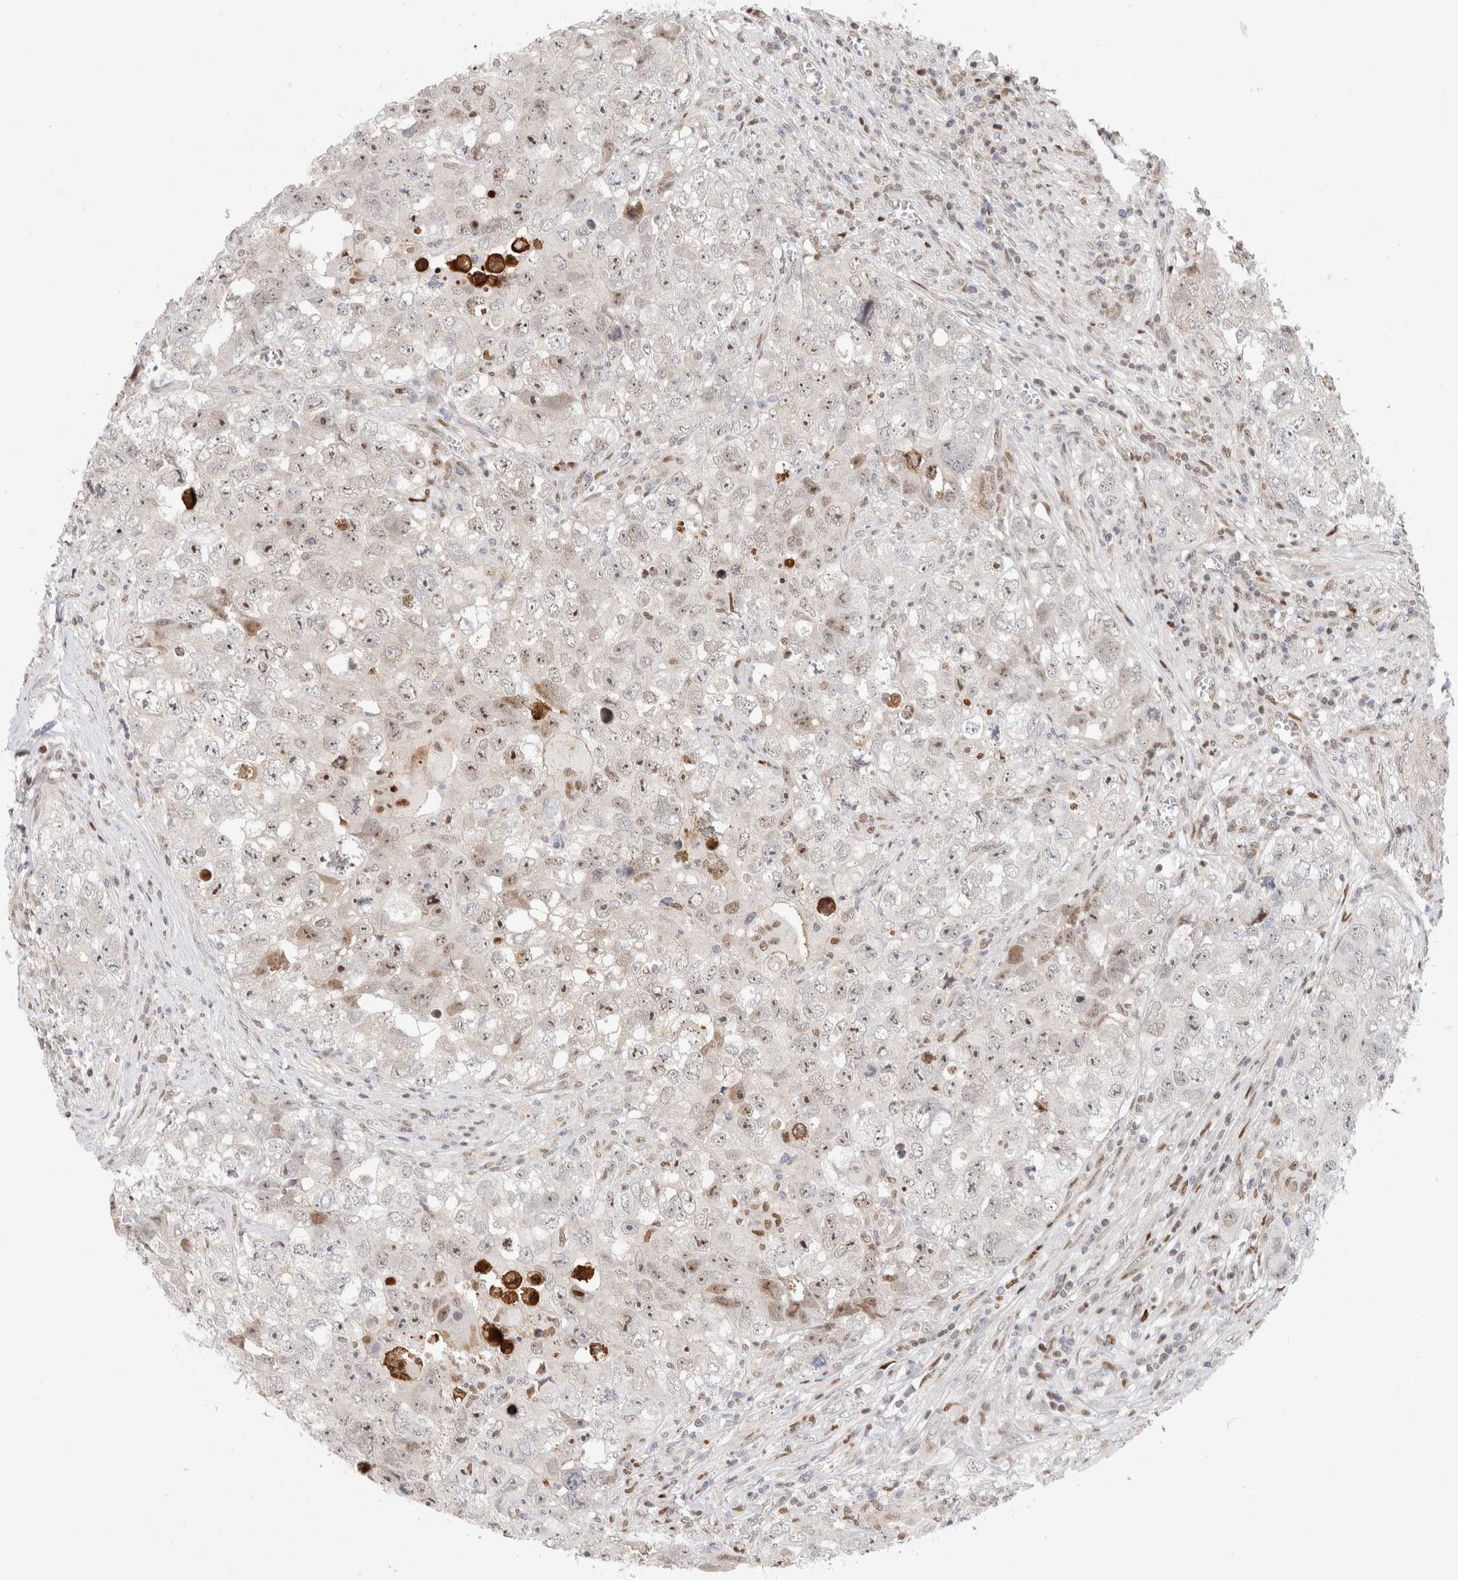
{"staining": {"intensity": "weak", "quantity": ">75%", "location": "nuclear"}, "tissue": "testis cancer", "cell_type": "Tumor cells", "image_type": "cancer", "snomed": [{"axis": "morphology", "description": "Seminoma, NOS"}, {"axis": "morphology", "description": "Carcinoma, Embryonal, NOS"}, {"axis": "topography", "description": "Testis"}], "caption": "IHC (DAB (3,3'-diaminobenzidine)) staining of human embryonal carcinoma (testis) reveals weak nuclear protein staining in about >75% of tumor cells. IHC stains the protein in brown and the nuclei are stained blue.", "gene": "TCF4", "patient": {"sex": "male", "age": 43}}